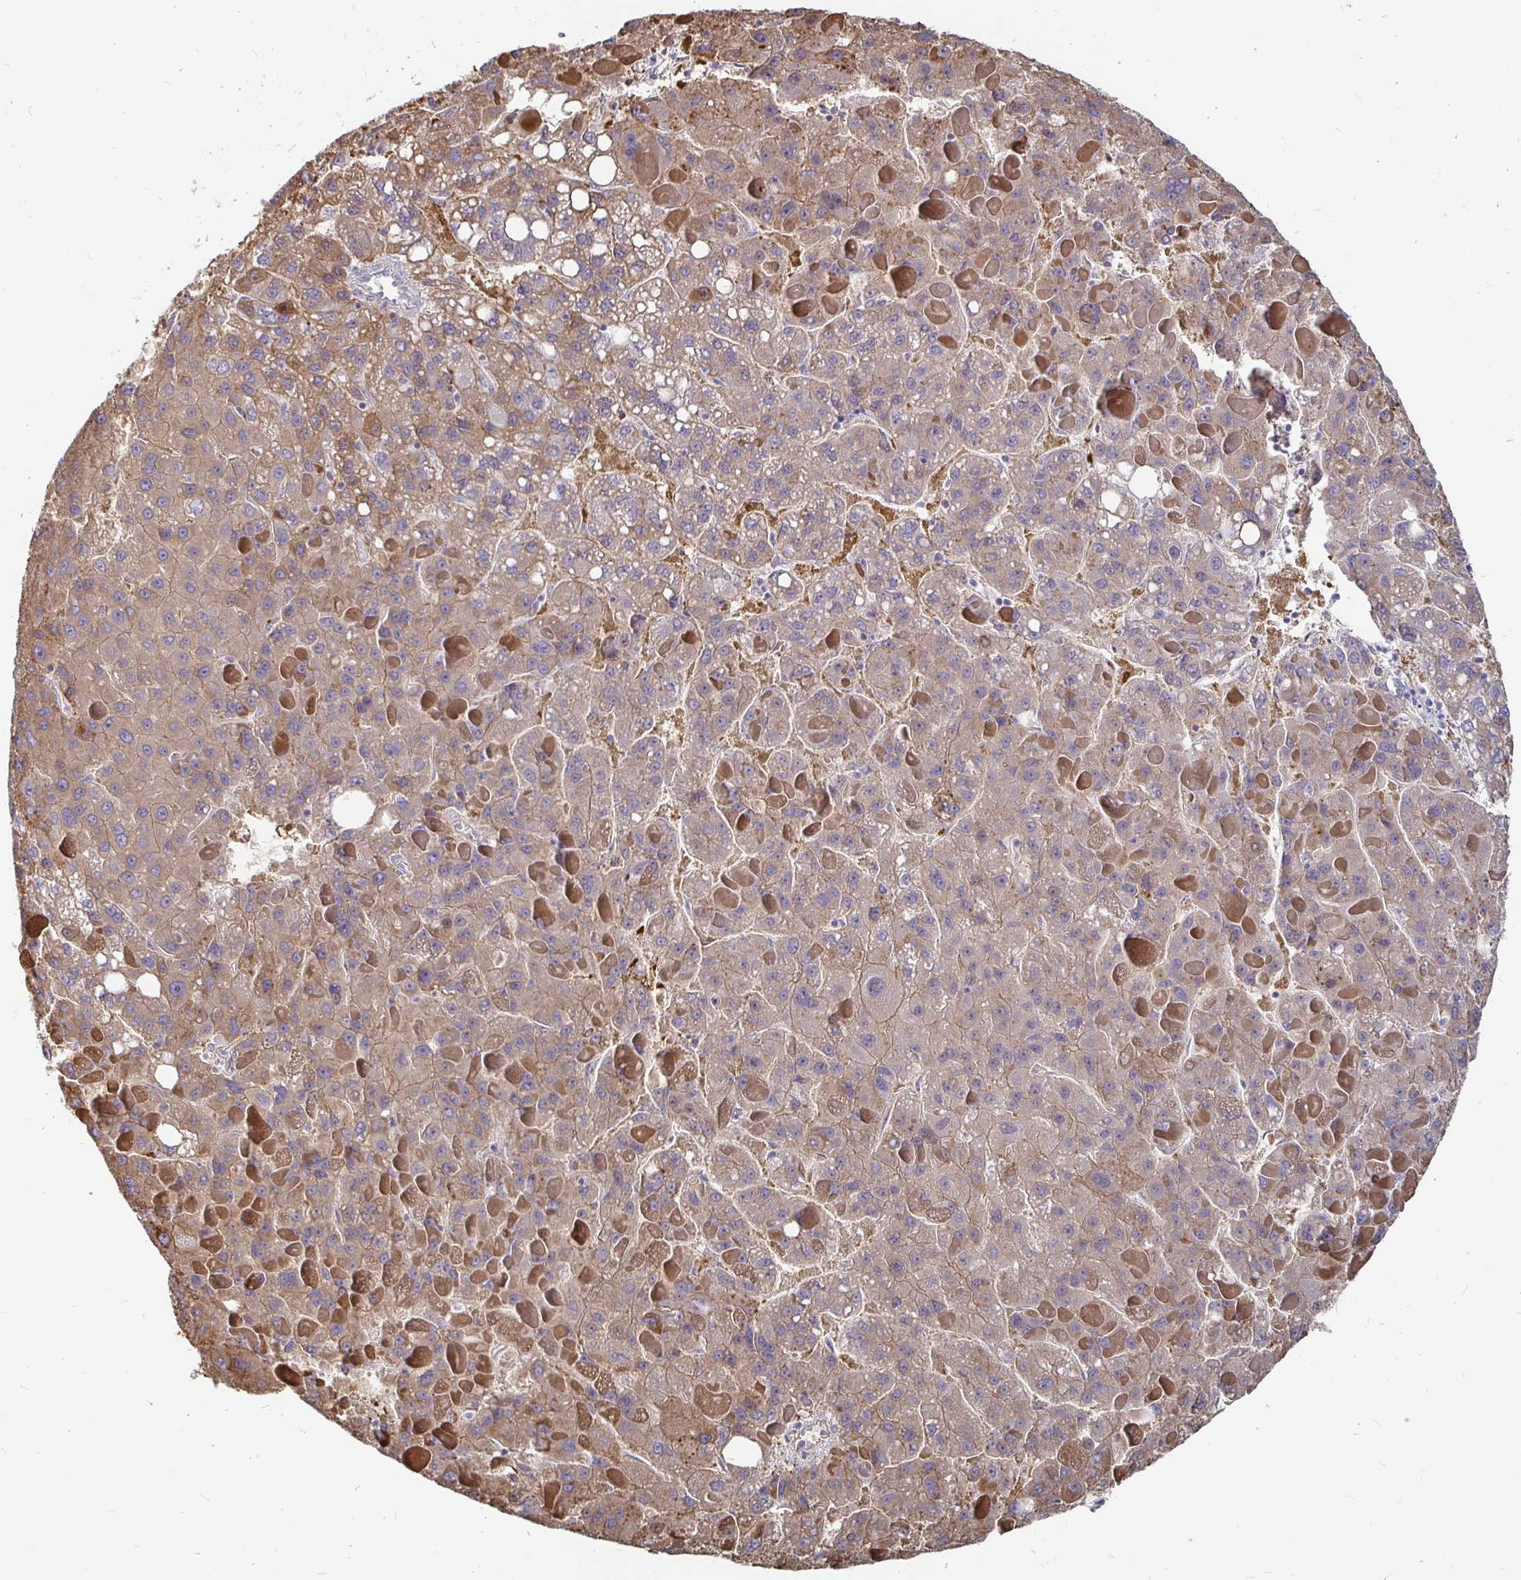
{"staining": {"intensity": "moderate", "quantity": ">75%", "location": "cytoplasmic/membranous"}, "tissue": "liver cancer", "cell_type": "Tumor cells", "image_type": "cancer", "snomed": [{"axis": "morphology", "description": "Carcinoma, Hepatocellular, NOS"}, {"axis": "topography", "description": "Liver"}], "caption": "Immunohistochemical staining of human liver cancer (hepatocellular carcinoma) demonstrates medium levels of moderate cytoplasmic/membranous protein staining in approximately >75% of tumor cells.", "gene": "CCDC85A", "patient": {"sex": "female", "age": 82}}